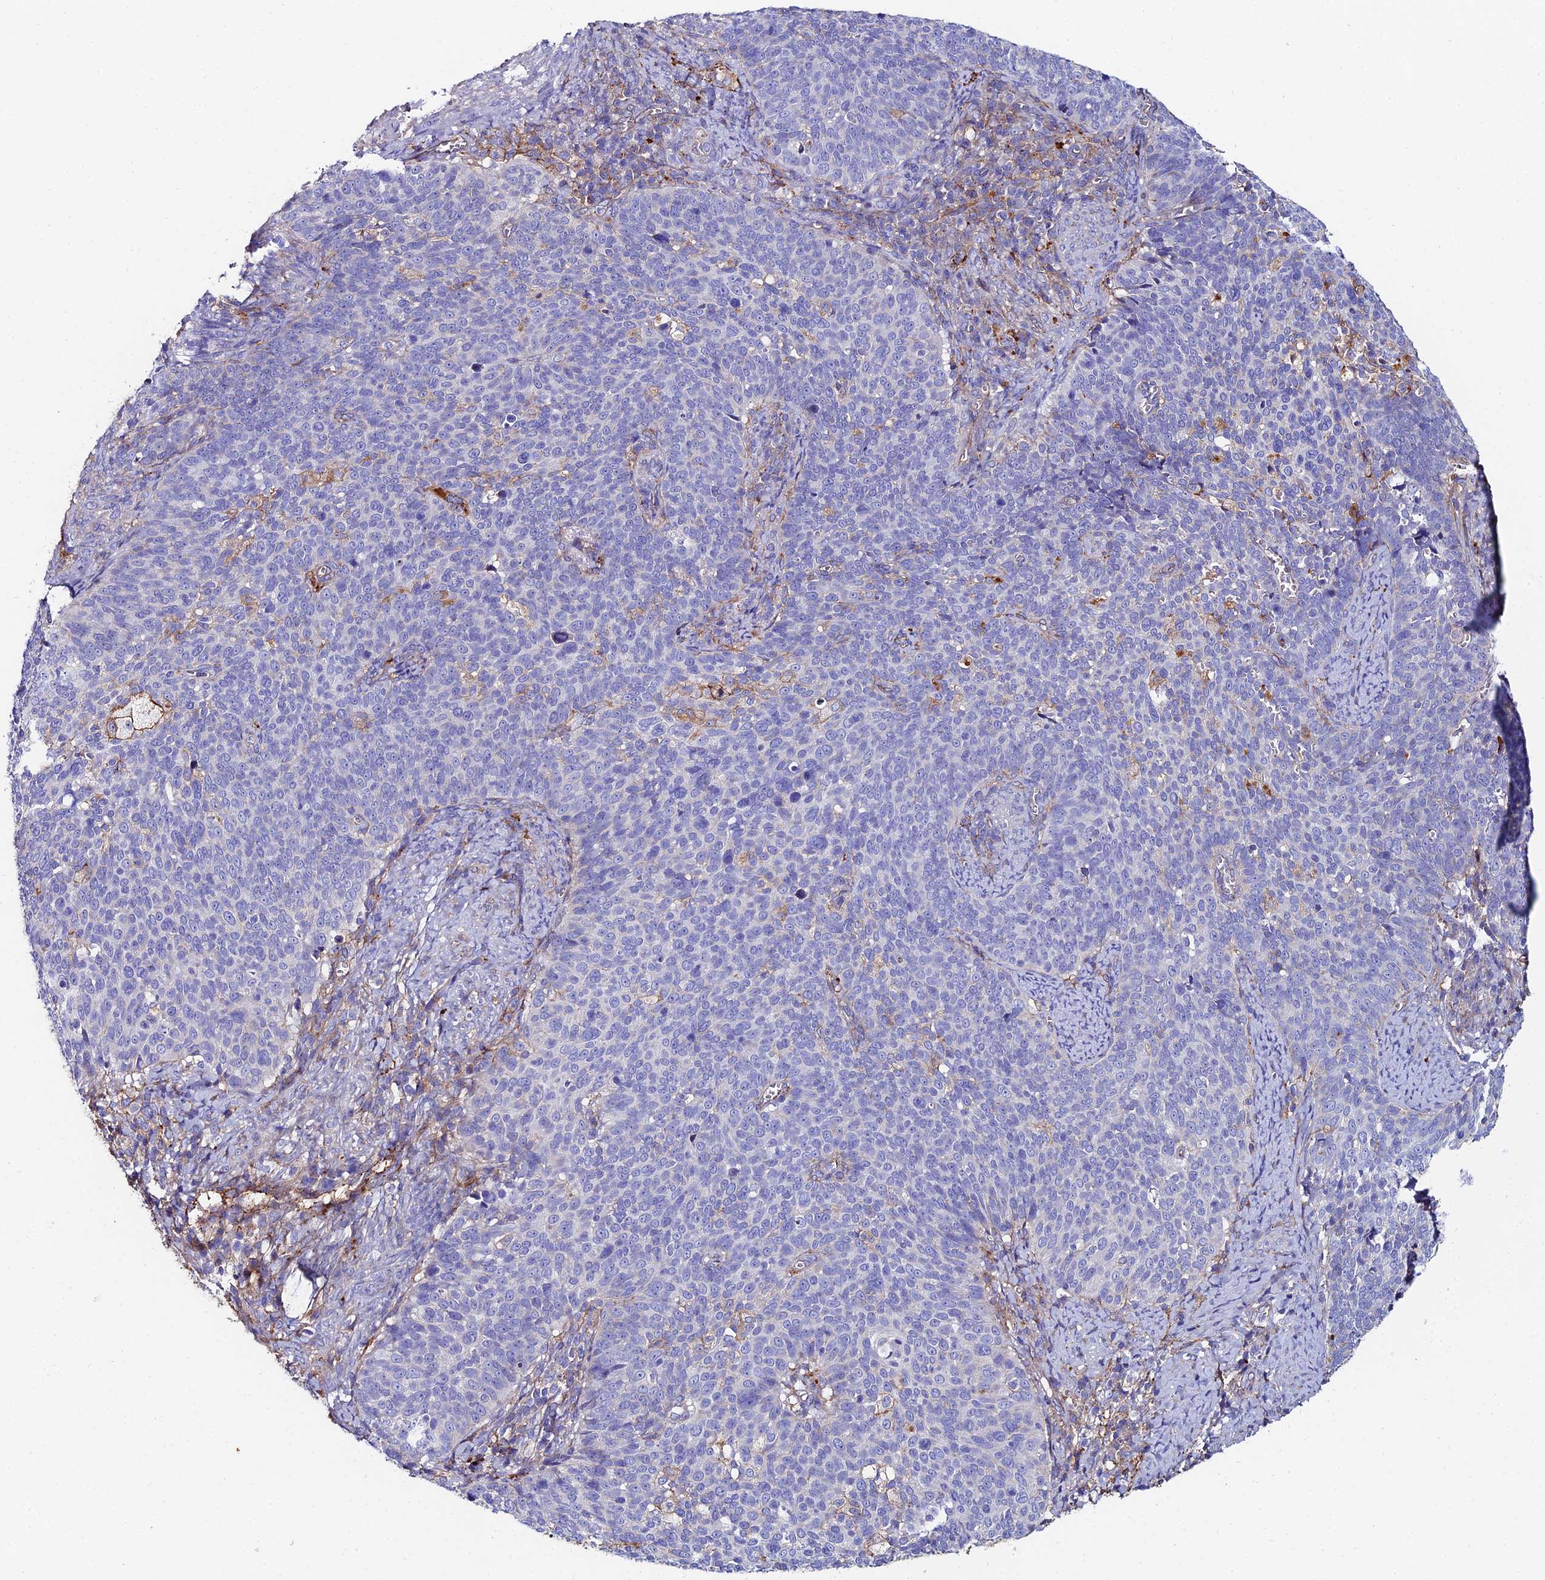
{"staining": {"intensity": "negative", "quantity": "none", "location": "none"}, "tissue": "cervical cancer", "cell_type": "Tumor cells", "image_type": "cancer", "snomed": [{"axis": "morphology", "description": "Normal tissue, NOS"}, {"axis": "morphology", "description": "Squamous cell carcinoma, NOS"}, {"axis": "topography", "description": "Cervix"}], "caption": "An image of cervical squamous cell carcinoma stained for a protein displays no brown staining in tumor cells. (Stains: DAB (3,3'-diaminobenzidine) IHC with hematoxylin counter stain, Microscopy: brightfield microscopy at high magnification).", "gene": "C6", "patient": {"sex": "female", "age": 39}}